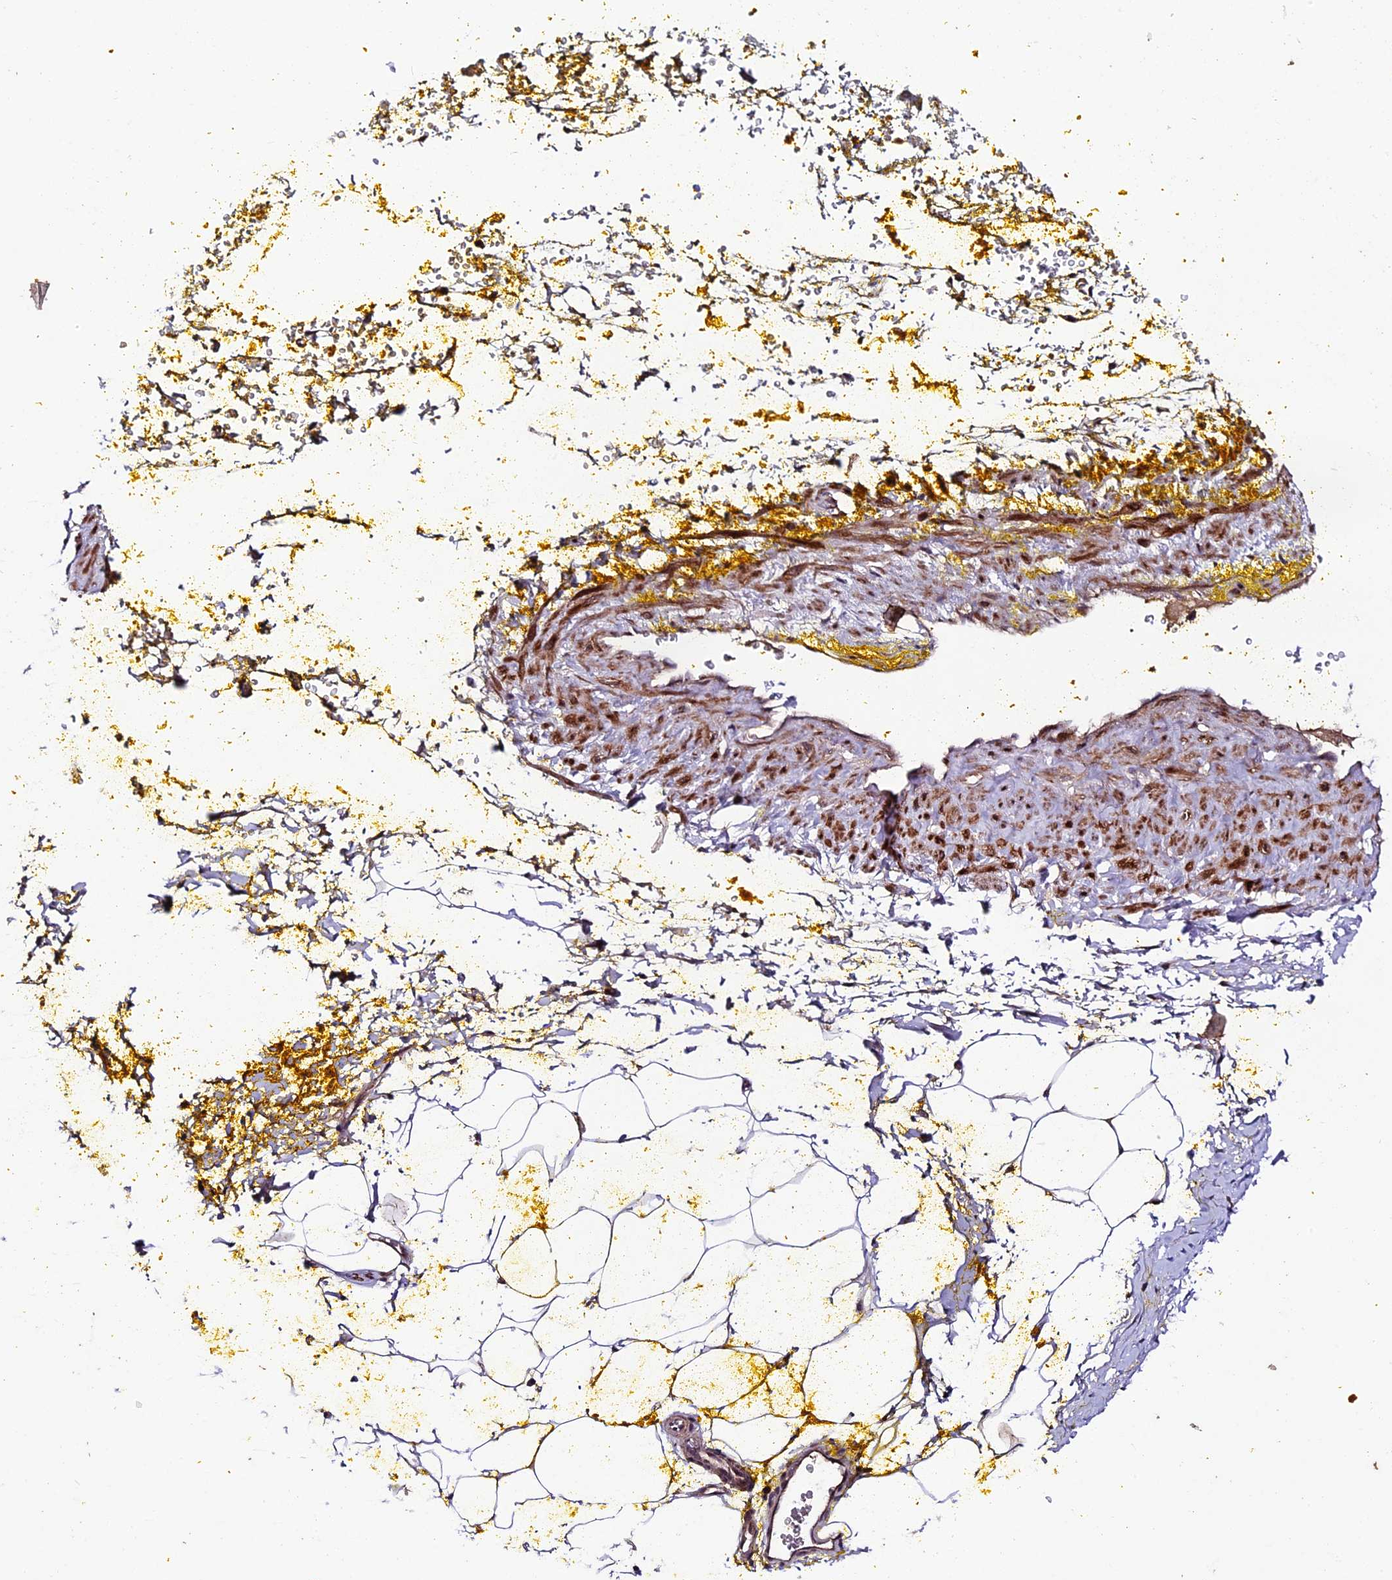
{"staining": {"intensity": "negative", "quantity": "none", "location": "none"}, "tissue": "adipose tissue", "cell_type": "Adipocytes", "image_type": "normal", "snomed": [{"axis": "morphology", "description": "Normal tissue, NOS"}, {"axis": "morphology", "description": "Adenocarcinoma, Low grade"}, {"axis": "topography", "description": "Prostate"}, {"axis": "topography", "description": "Peripheral nerve tissue"}], "caption": "An IHC micrograph of unremarkable adipose tissue is shown. There is no staining in adipocytes of adipose tissue.", "gene": "SIPA1L3", "patient": {"sex": "male", "age": 63}}